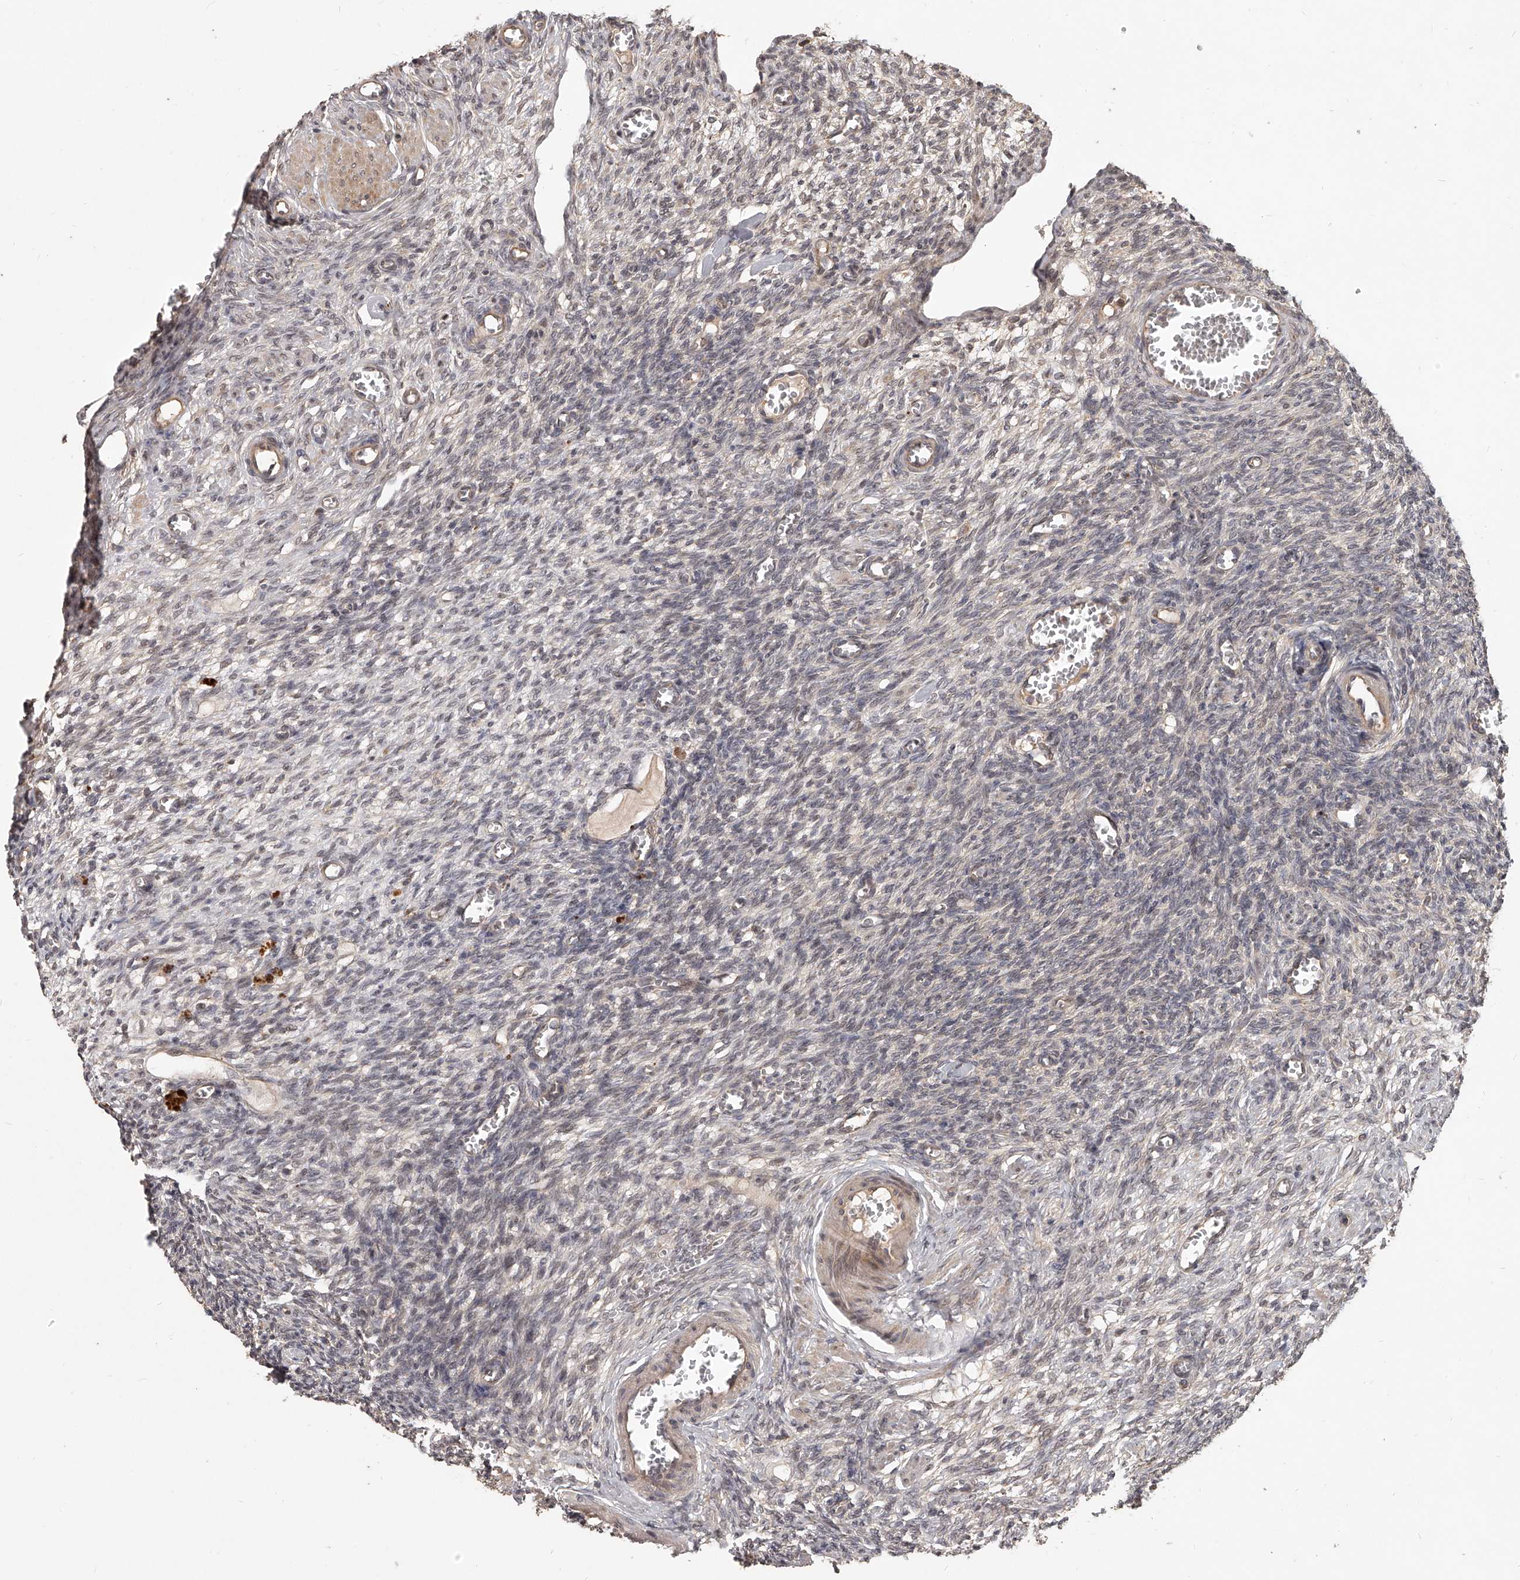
{"staining": {"intensity": "negative", "quantity": "none", "location": "none"}, "tissue": "ovary", "cell_type": "Ovarian stroma cells", "image_type": "normal", "snomed": [{"axis": "morphology", "description": "Normal tissue, NOS"}, {"axis": "topography", "description": "Ovary"}], "caption": "Immunohistochemistry photomicrograph of normal ovary stained for a protein (brown), which demonstrates no staining in ovarian stroma cells. (Brightfield microscopy of DAB (3,3'-diaminobenzidine) immunohistochemistry at high magnification).", "gene": "SLC37A1", "patient": {"sex": "female", "age": 27}}